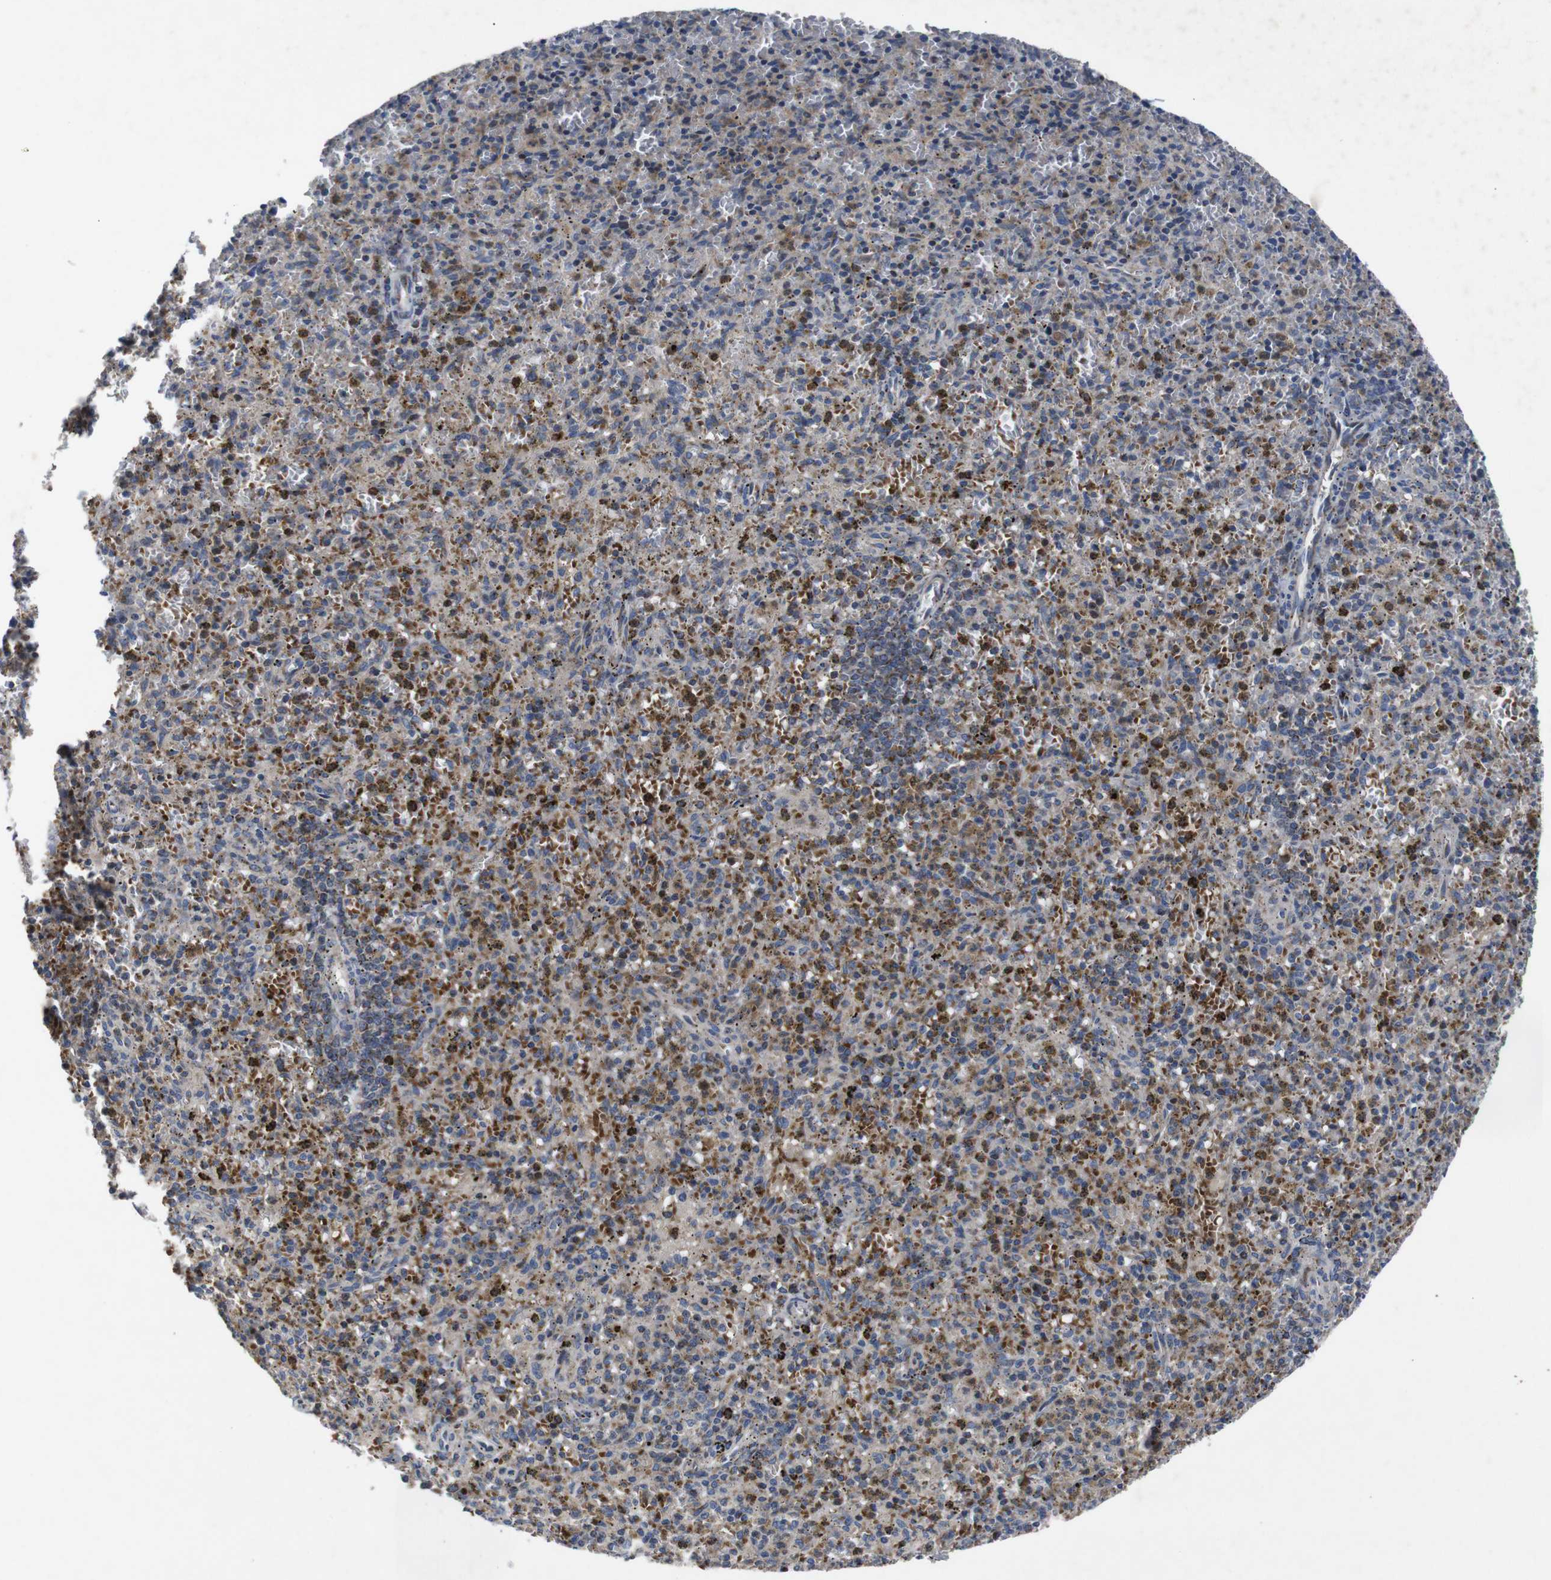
{"staining": {"intensity": "moderate", "quantity": "25%-75%", "location": "cytoplasmic/membranous"}, "tissue": "spleen", "cell_type": "Cells in red pulp", "image_type": "normal", "snomed": [{"axis": "morphology", "description": "Normal tissue, NOS"}, {"axis": "topography", "description": "Spleen"}], "caption": "Brown immunohistochemical staining in benign human spleen reveals moderate cytoplasmic/membranous positivity in approximately 25%-75% of cells in red pulp.", "gene": "CHST10", "patient": {"sex": "male", "age": 72}}